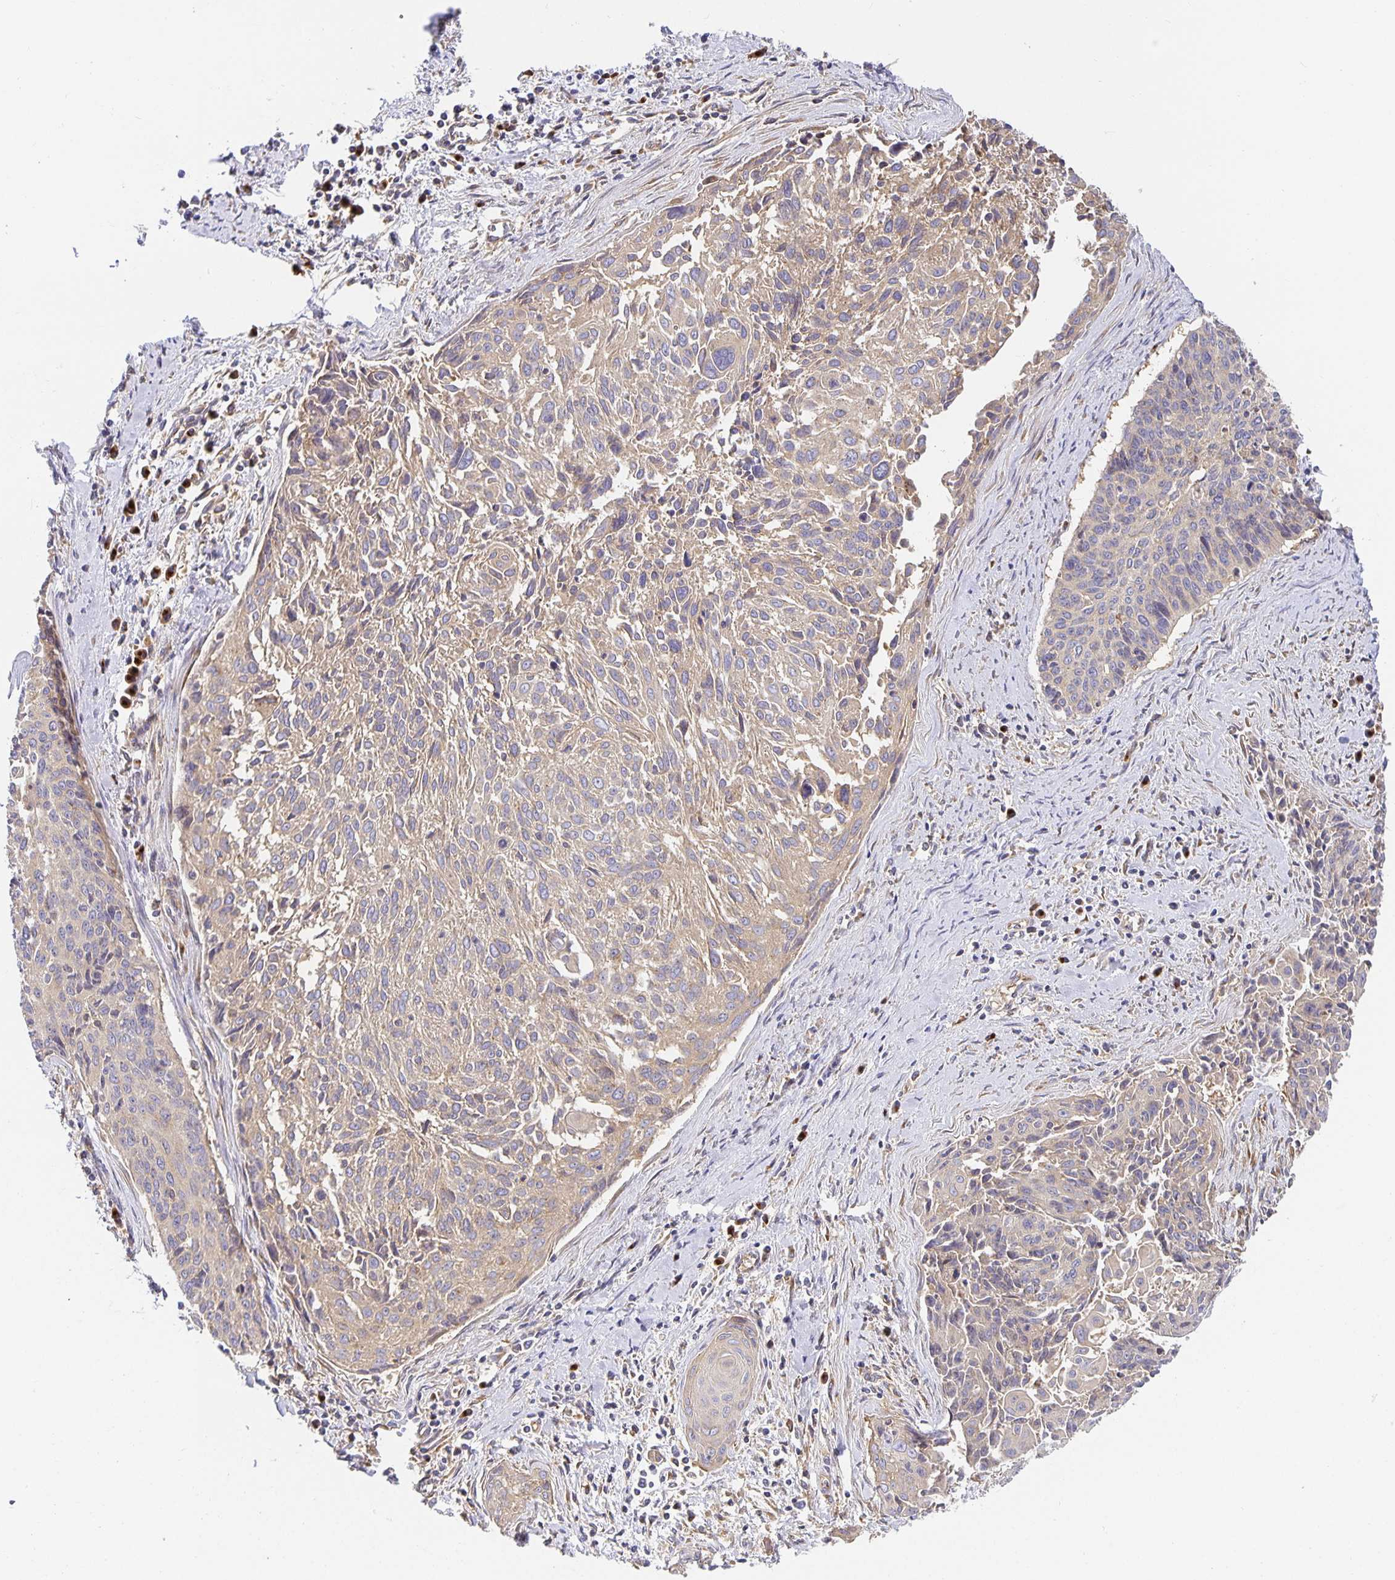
{"staining": {"intensity": "weak", "quantity": ">75%", "location": "cytoplasmic/membranous"}, "tissue": "cervical cancer", "cell_type": "Tumor cells", "image_type": "cancer", "snomed": [{"axis": "morphology", "description": "Squamous cell carcinoma, NOS"}, {"axis": "topography", "description": "Cervix"}], "caption": "Immunohistochemical staining of human cervical cancer (squamous cell carcinoma) displays low levels of weak cytoplasmic/membranous staining in approximately >75% of tumor cells.", "gene": "USO1", "patient": {"sex": "female", "age": 55}}